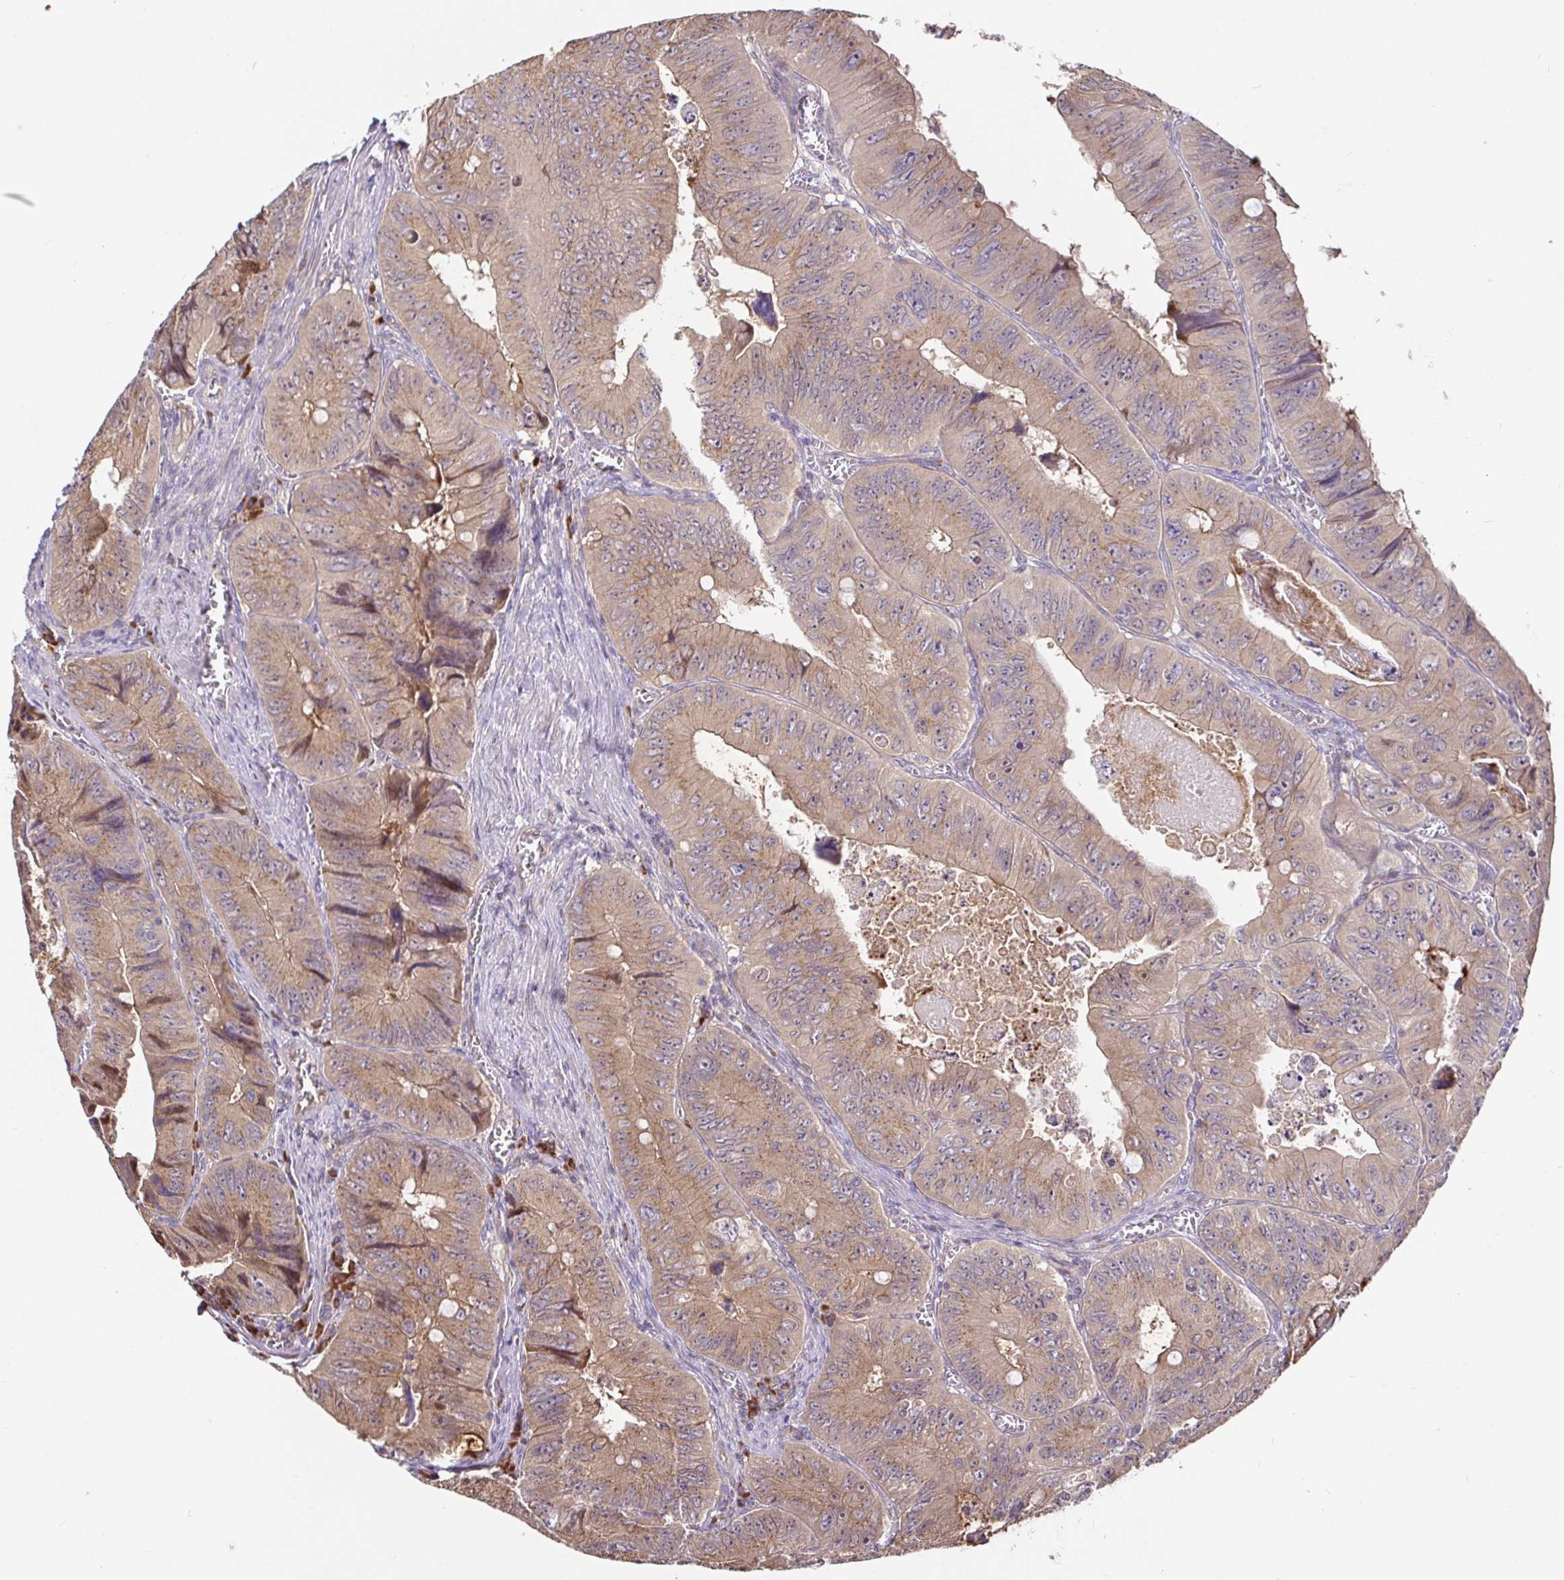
{"staining": {"intensity": "moderate", "quantity": ">75%", "location": "cytoplasmic/membranous"}, "tissue": "colorectal cancer", "cell_type": "Tumor cells", "image_type": "cancer", "snomed": [{"axis": "morphology", "description": "Adenocarcinoma, NOS"}, {"axis": "topography", "description": "Colon"}], "caption": "This micrograph exhibits colorectal adenocarcinoma stained with IHC to label a protein in brown. The cytoplasmic/membranous of tumor cells show moderate positivity for the protein. Nuclei are counter-stained blue.", "gene": "ELP1", "patient": {"sex": "female", "age": 84}}